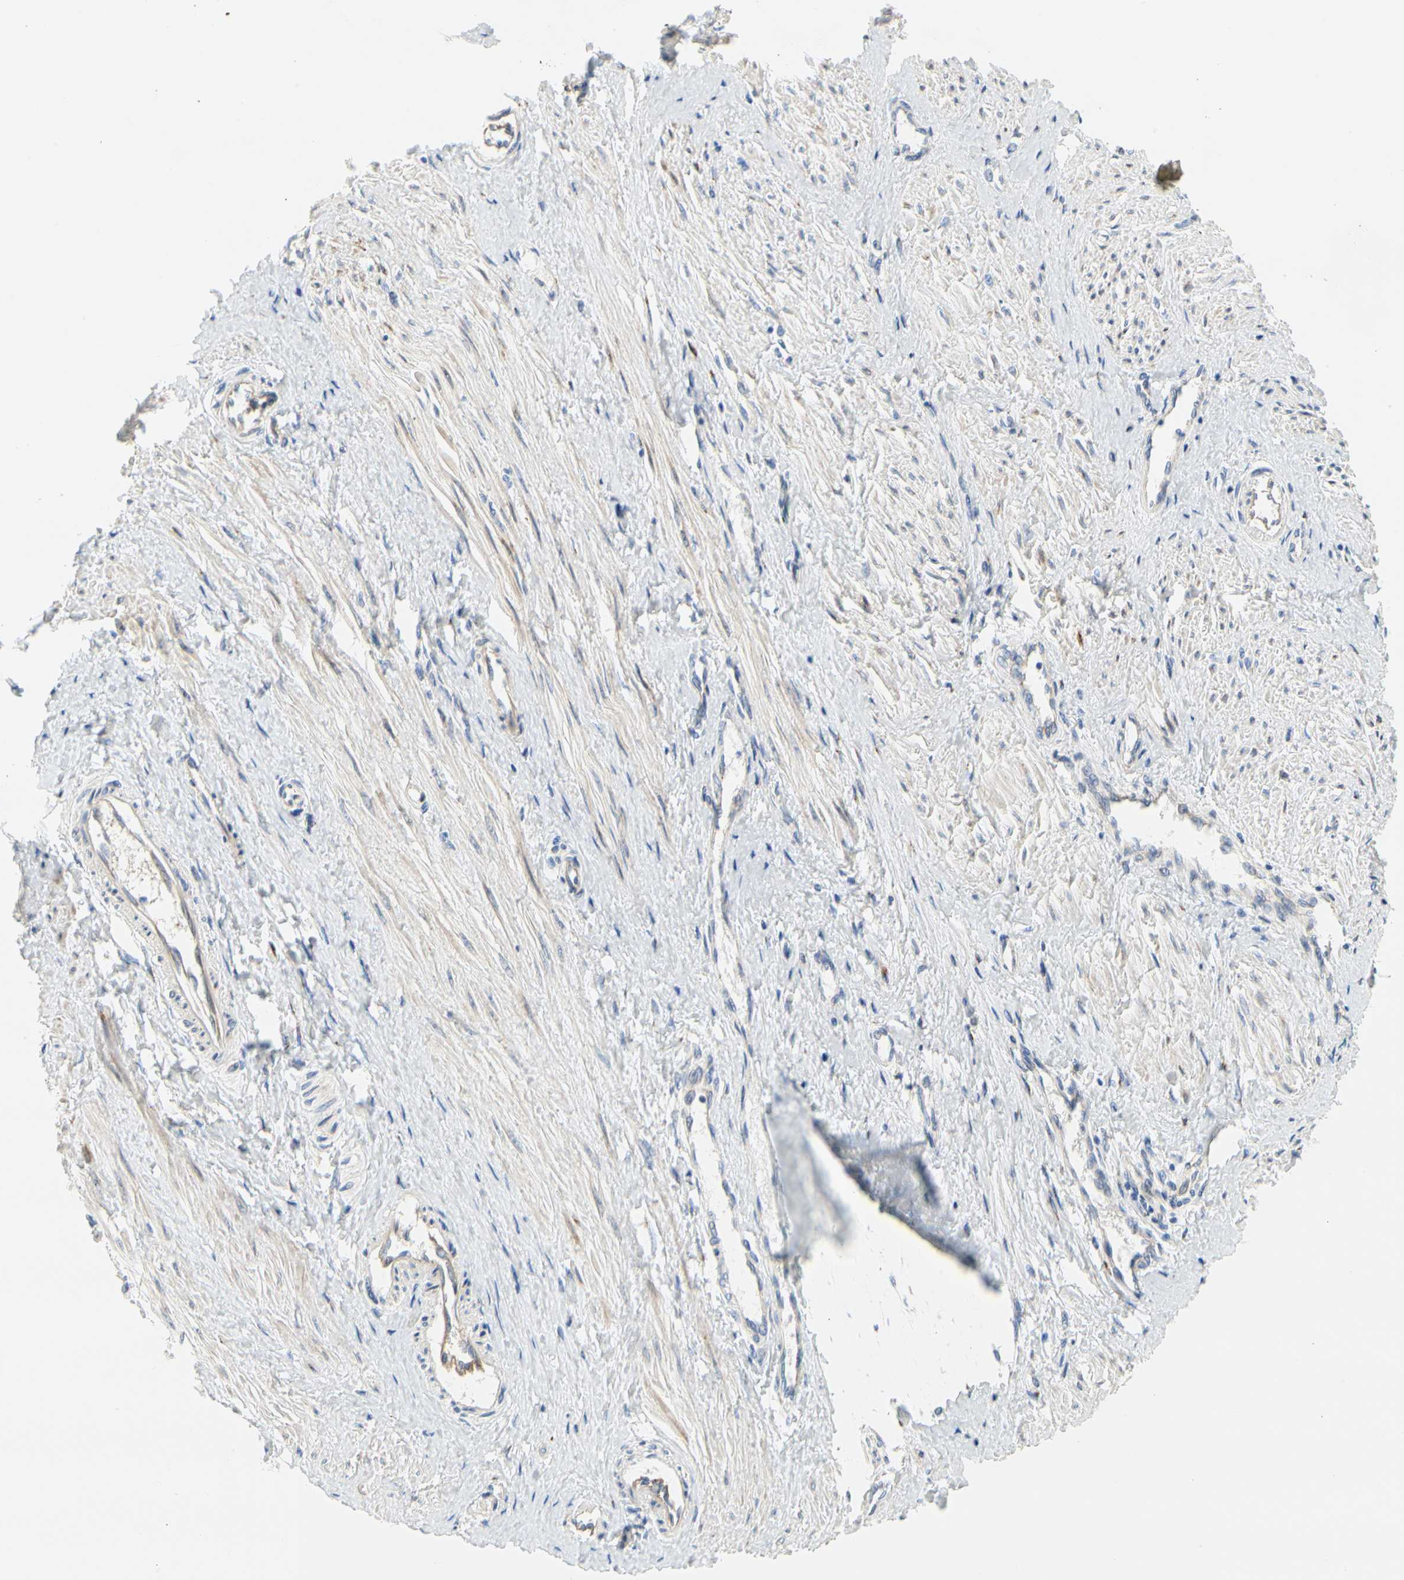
{"staining": {"intensity": "weak", "quantity": "<25%", "location": "cytoplasmic/membranous"}, "tissue": "smooth muscle", "cell_type": "Smooth muscle cells", "image_type": "normal", "snomed": [{"axis": "morphology", "description": "Normal tissue, NOS"}, {"axis": "topography", "description": "Smooth muscle"}, {"axis": "topography", "description": "Uterus"}], "caption": "Immunohistochemical staining of benign smooth muscle shows no significant expression in smooth muscle cells.", "gene": "ZNF236", "patient": {"sex": "female", "age": 39}}